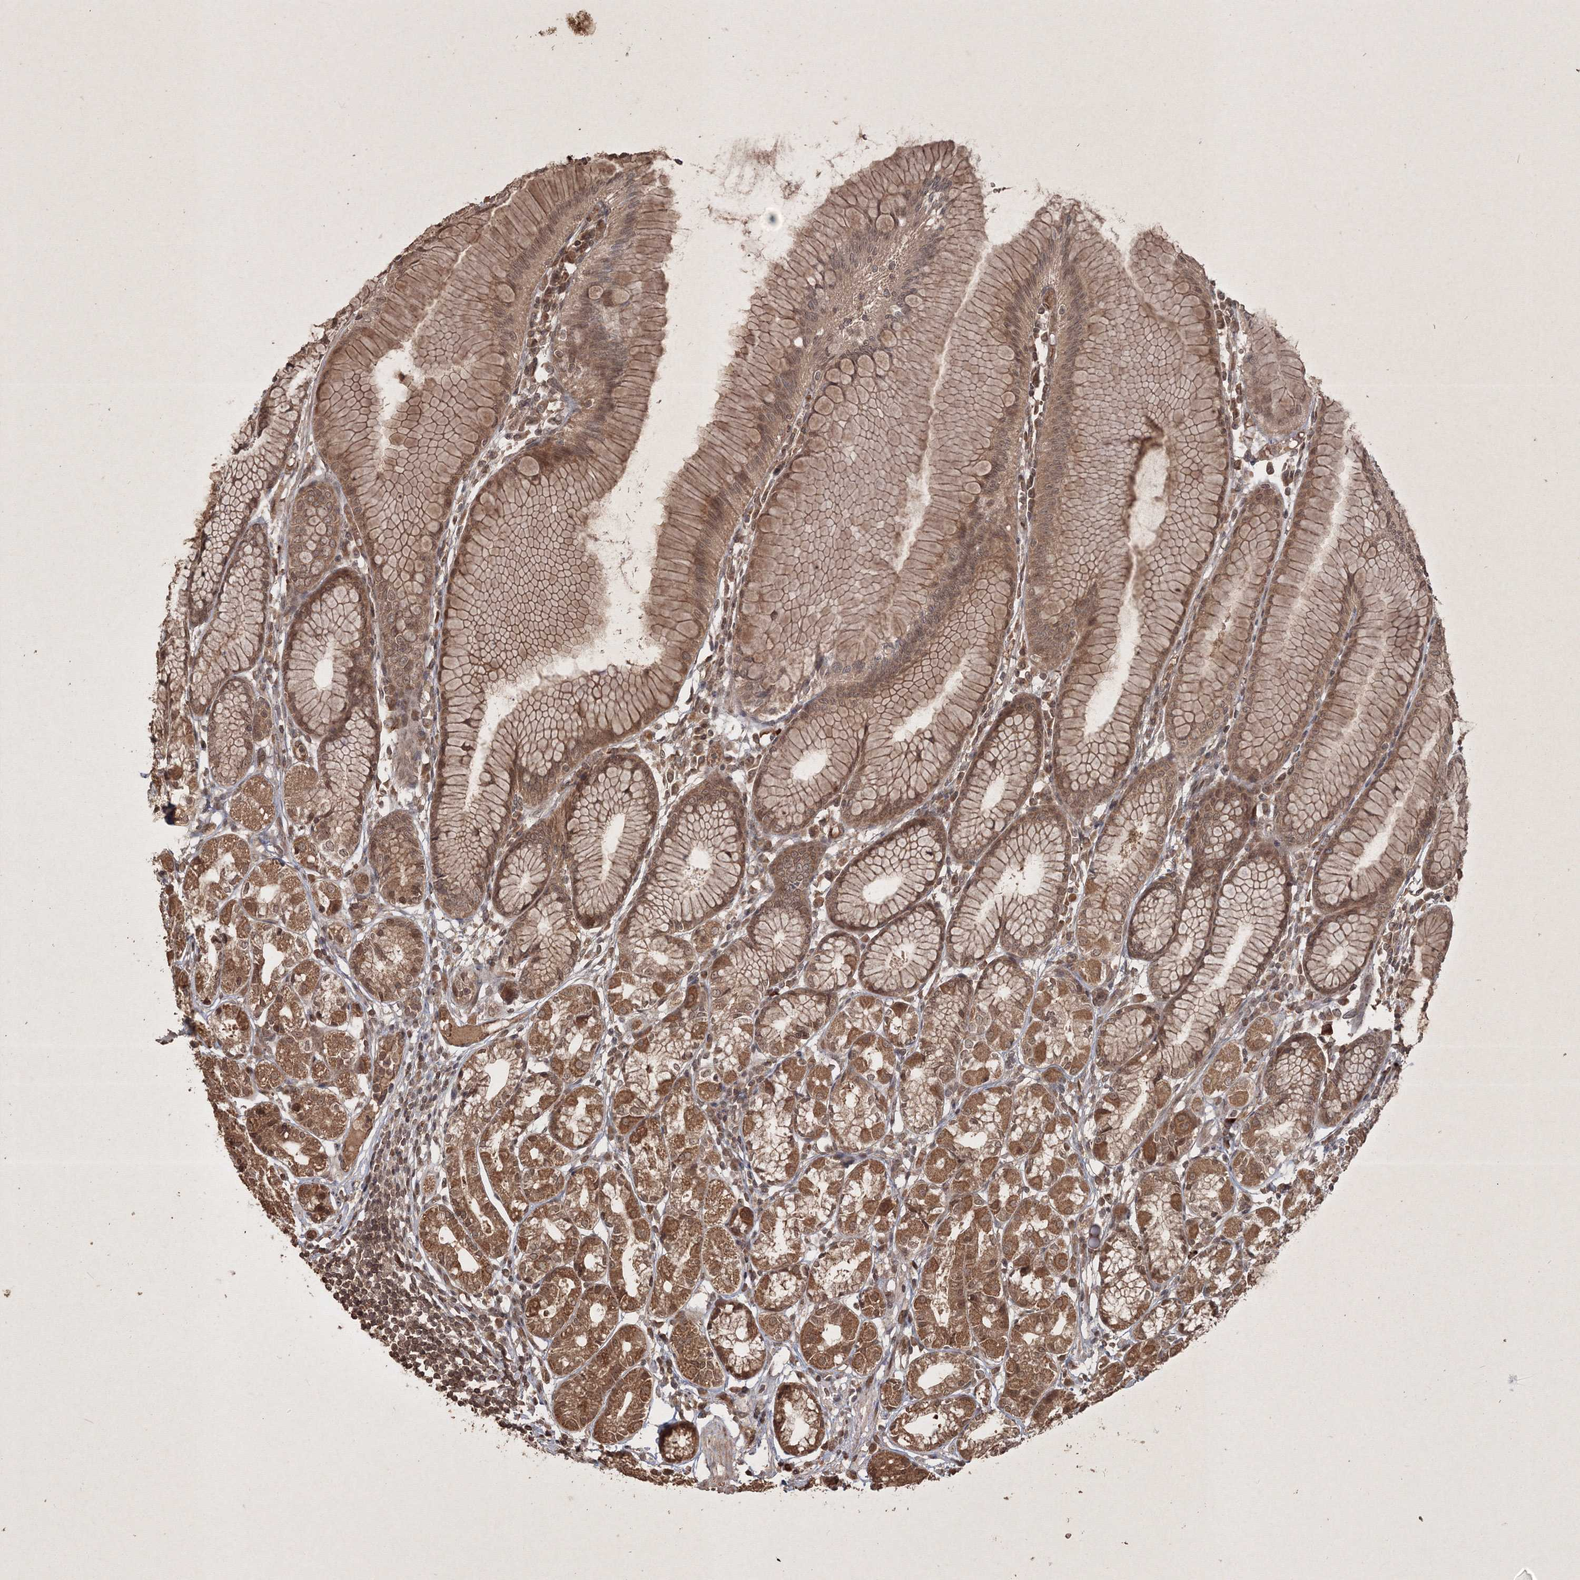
{"staining": {"intensity": "moderate", "quantity": ">75%", "location": "cytoplasmic/membranous"}, "tissue": "stomach", "cell_type": "Glandular cells", "image_type": "normal", "snomed": [{"axis": "morphology", "description": "Normal tissue, NOS"}, {"axis": "topography", "description": "Stomach"}], "caption": "Brown immunohistochemical staining in normal human stomach reveals moderate cytoplasmic/membranous staining in about >75% of glandular cells. (Brightfield microscopy of DAB IHC at high magnification).", "gene": "PELI3", "patient": {"sex": "female", "age": 57}}